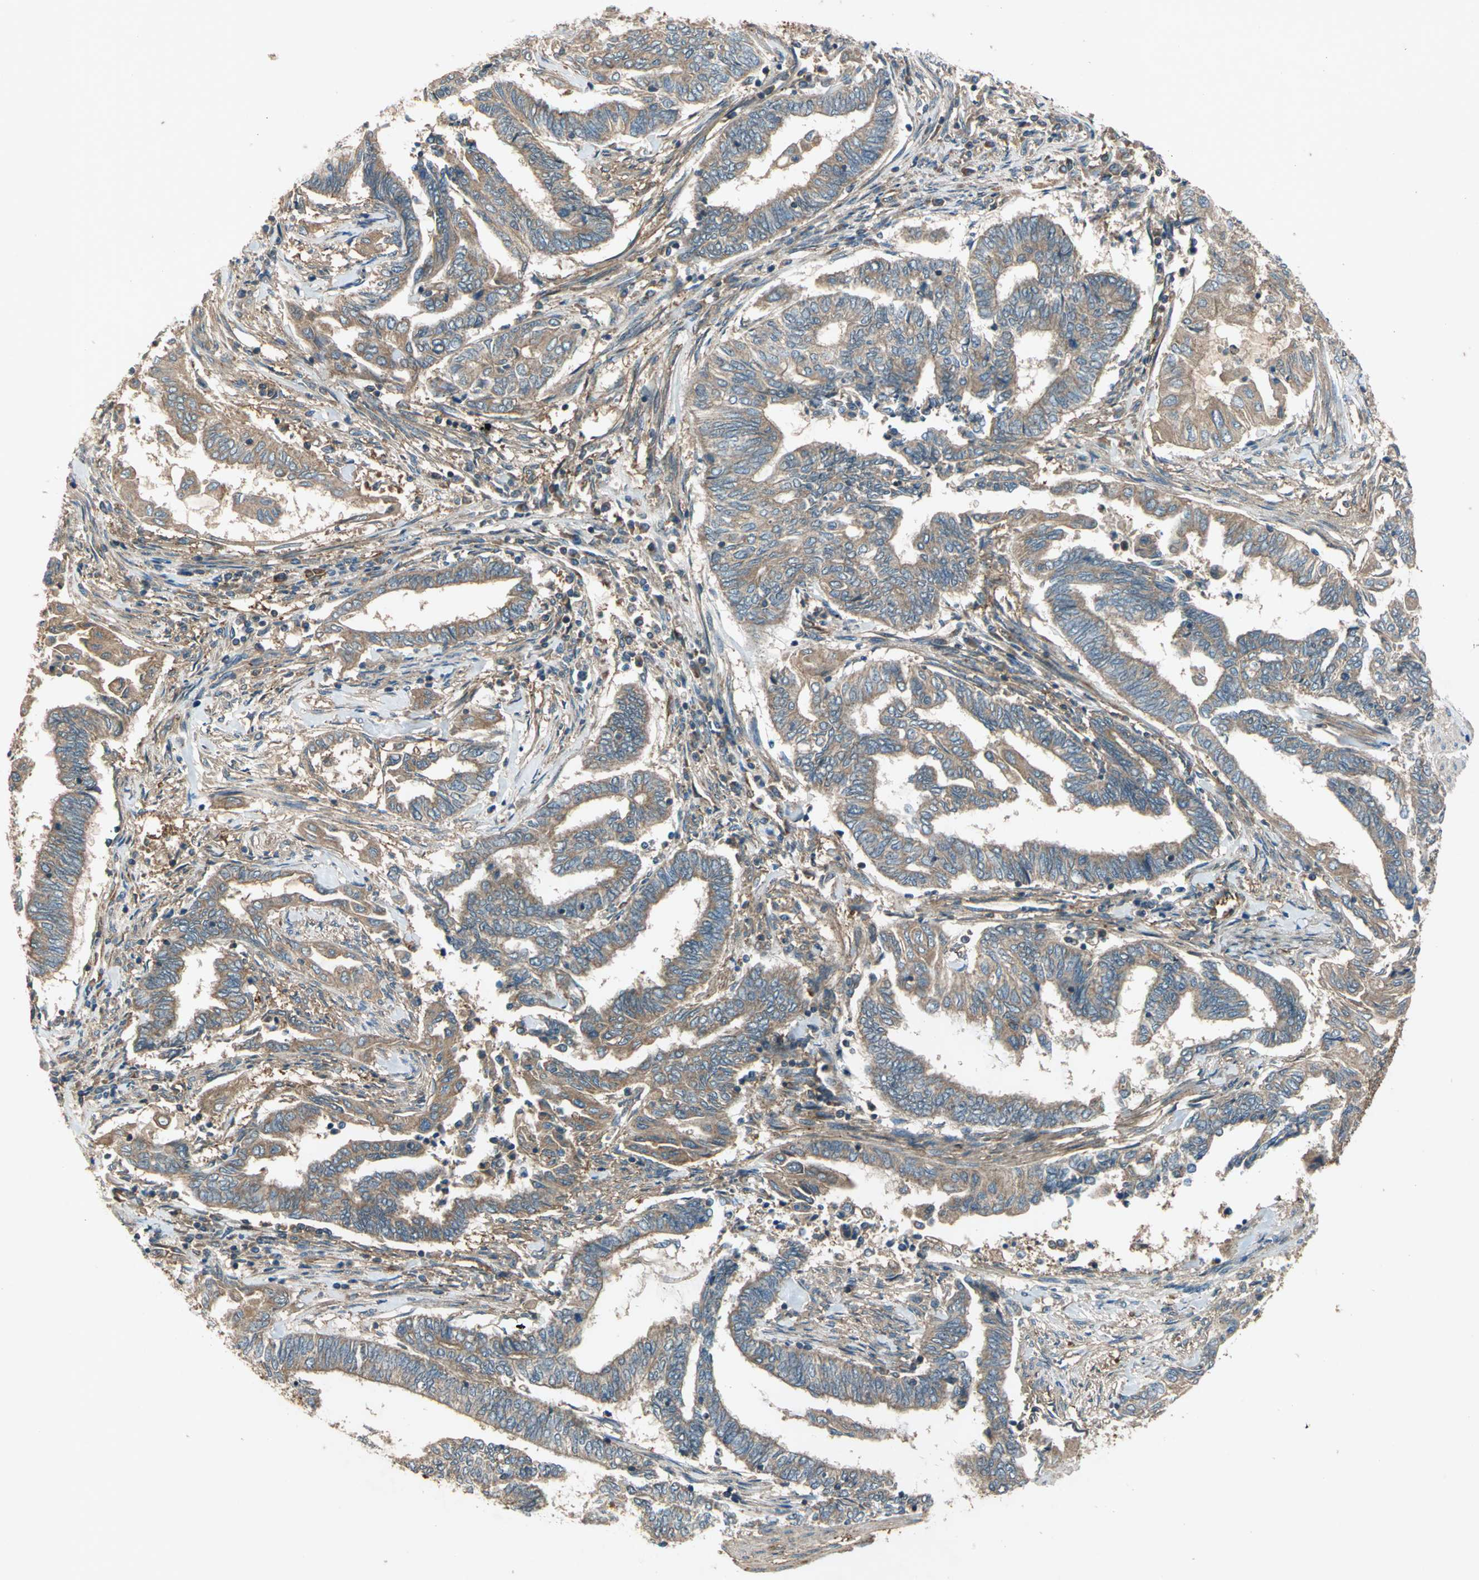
{"staining": {"intensity": "moderate", "quantity": ">75%", "location": "cytoplasmic/membranous"}, "tissue": "endometrial cancer", "cell_type": "Tumor cells", "image_type": "cancer", "snomed": [{"axis": "morphology", "description": "Adenocarcinoma, NOS"}, {"axis": "topography", "description": "Uterus"}, {"axis": "topography", "description": "Endometrium"}], "caption": "IHC of human endometrial adenocarcinoma reveals medium levels of moderate cytoplasmic/membranous expression in about >75% of tumor cells.", "gene": "EMCN", "patient": {"sex": "female", "age": 70}}